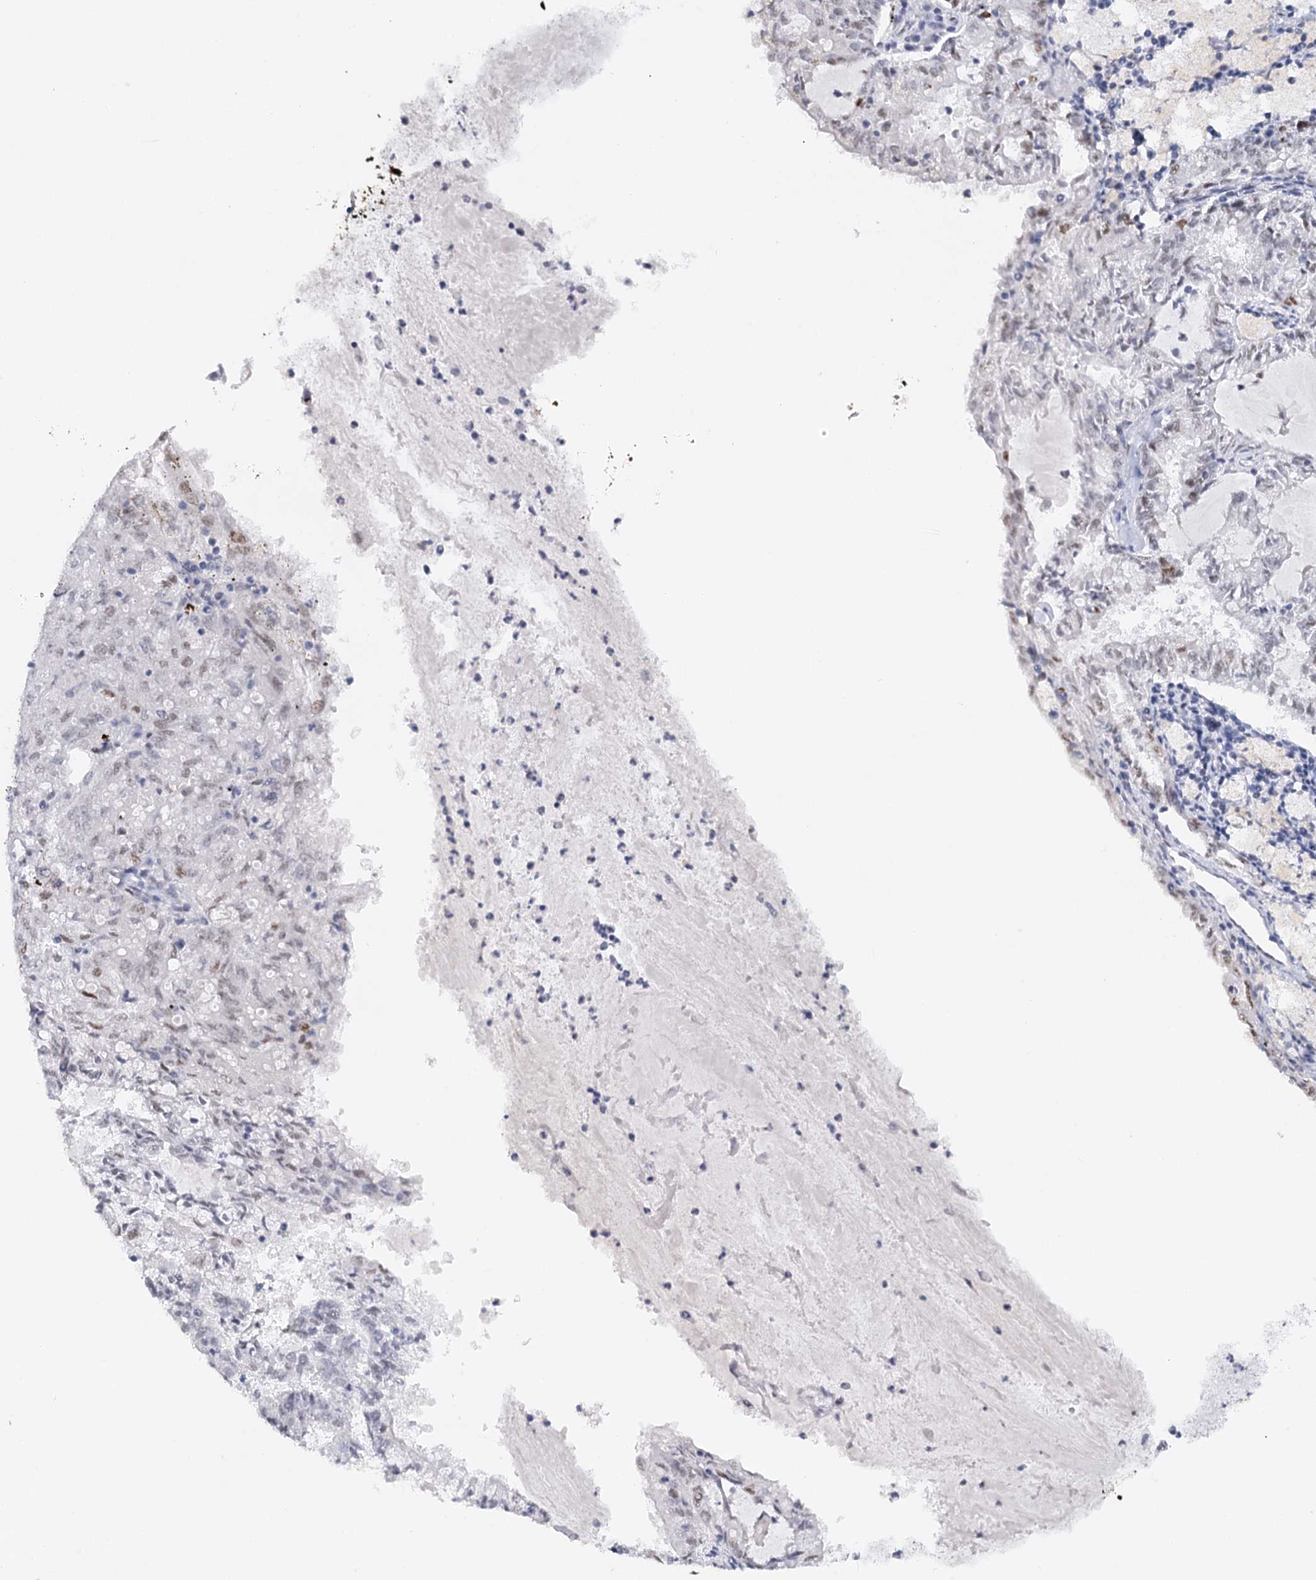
{"staining": {"intensity": "moderate", "quantity": "<25%", "location": "nuclear"}, "tissue": "endometrial cancer", "cell_type": "Tumor cells", "image_type": "cancer", "snomed": [{"axis": "morphology", "description": "Adenocarcinoma, NOS"}, {"axis": "topography", "description": "Endometrium"}], "caption": "About <25% of tumor cells in human endometrial cancer (adenocarcinoma) reveal moderate nuclear protein positivity as visualized by brown immunohistochemical staining.", "gene": "TP53", "patient": {"sex": "female", "age": 57}}